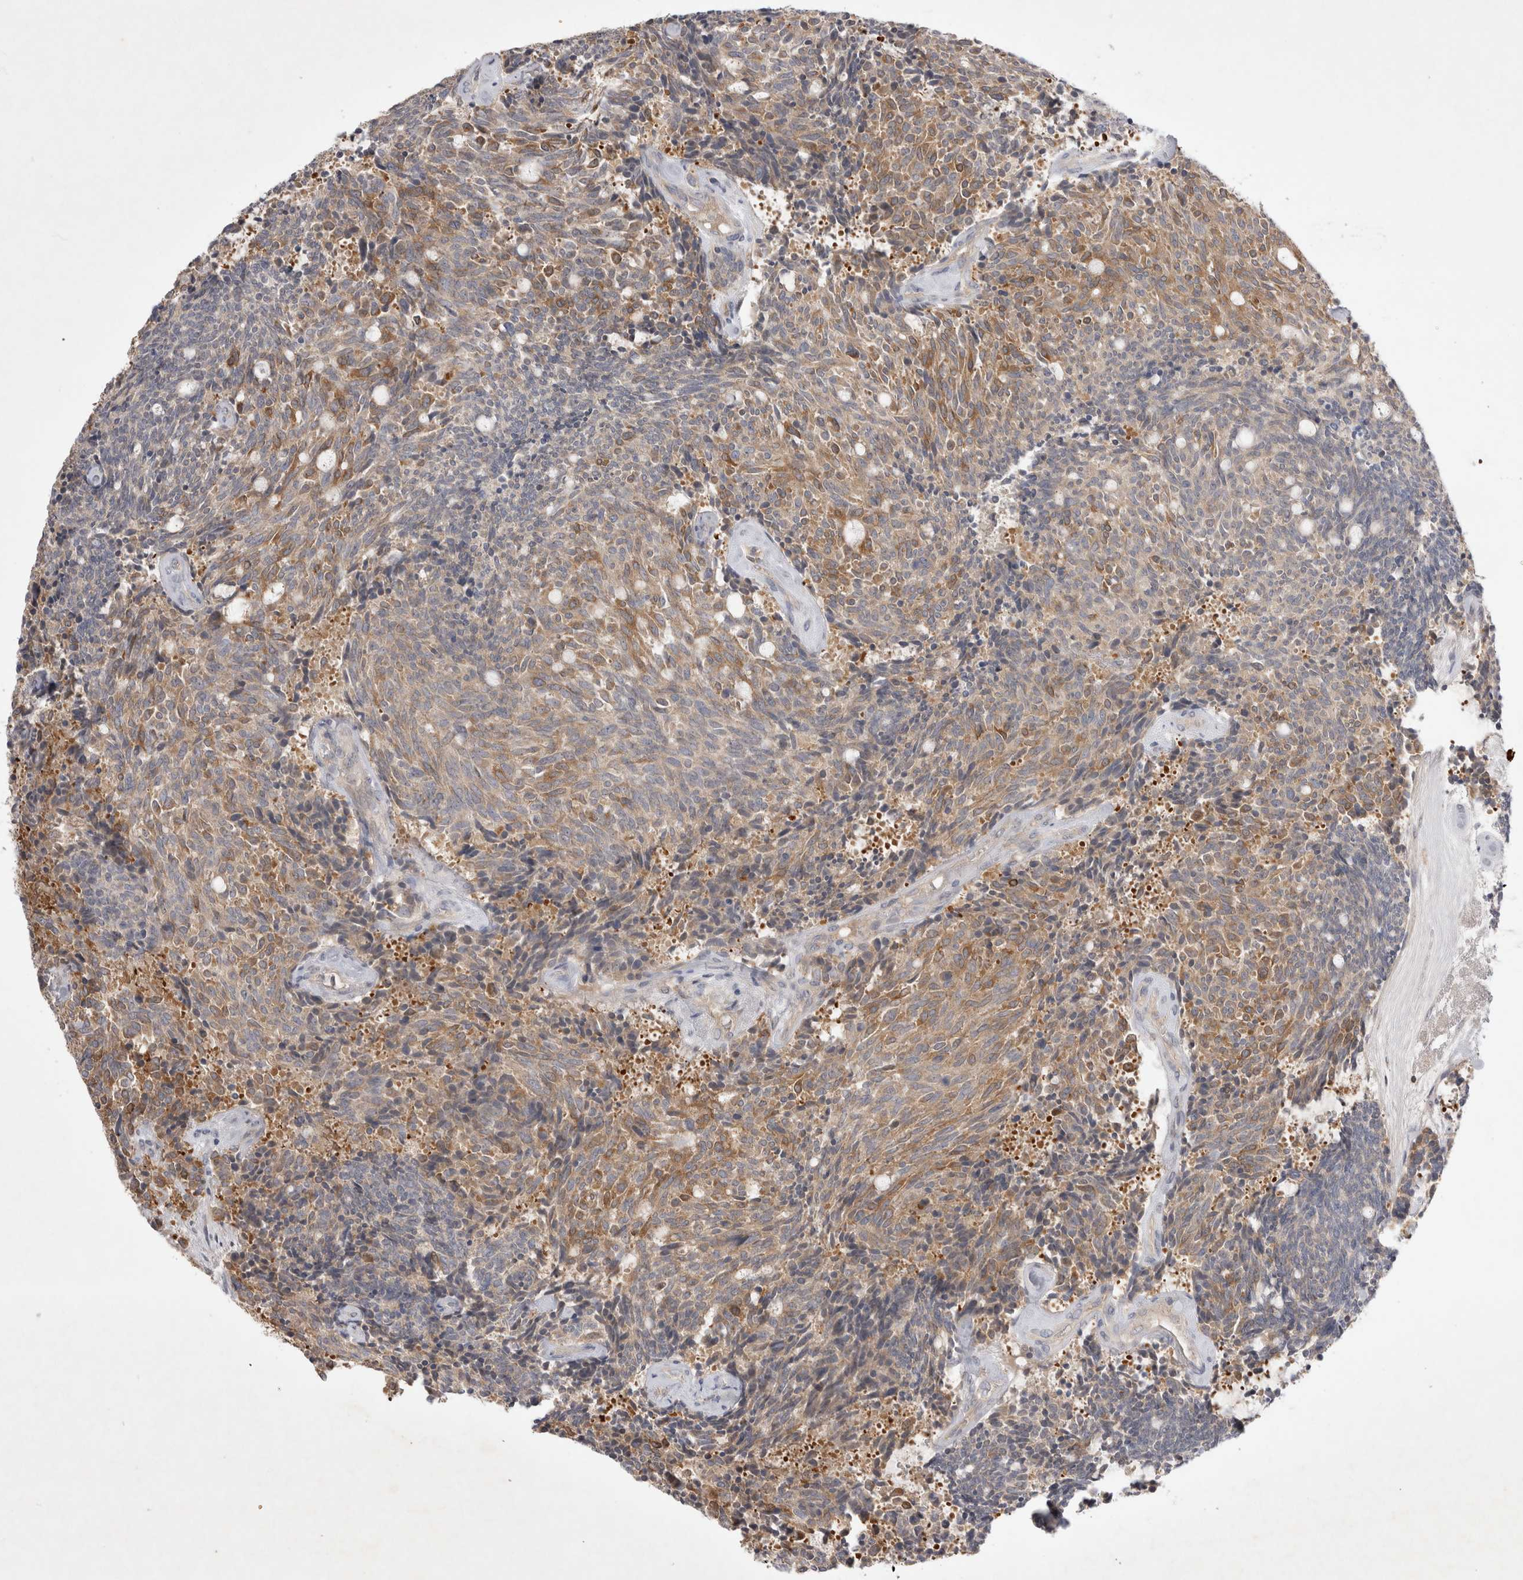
{"staining": {"intensity": "moderate", "quantity": ">75%", "location": "cytoplasmic/membranous"}, "tissue": "carcinoid", "cell_type": "Tumor cells", "image_type": "cancer", "snomed": [{"axis": "morphology", "description": "Carcinoid, malignant, NOS"}, {"axis": "topography", "description": "Pancreas"}], "caption": "IHC histopathology image of neoplastic tissue: malignant carcinoid stained using immunohistochemistry shows medium levels of moderate protein expression localized specifically in the cytoplasmic/membranous of tumor cells, appearing as a cytoplasmic/membranous brown color.", "gene": "SRD5A3", "patient": {"sex": "female", "age": 54}}